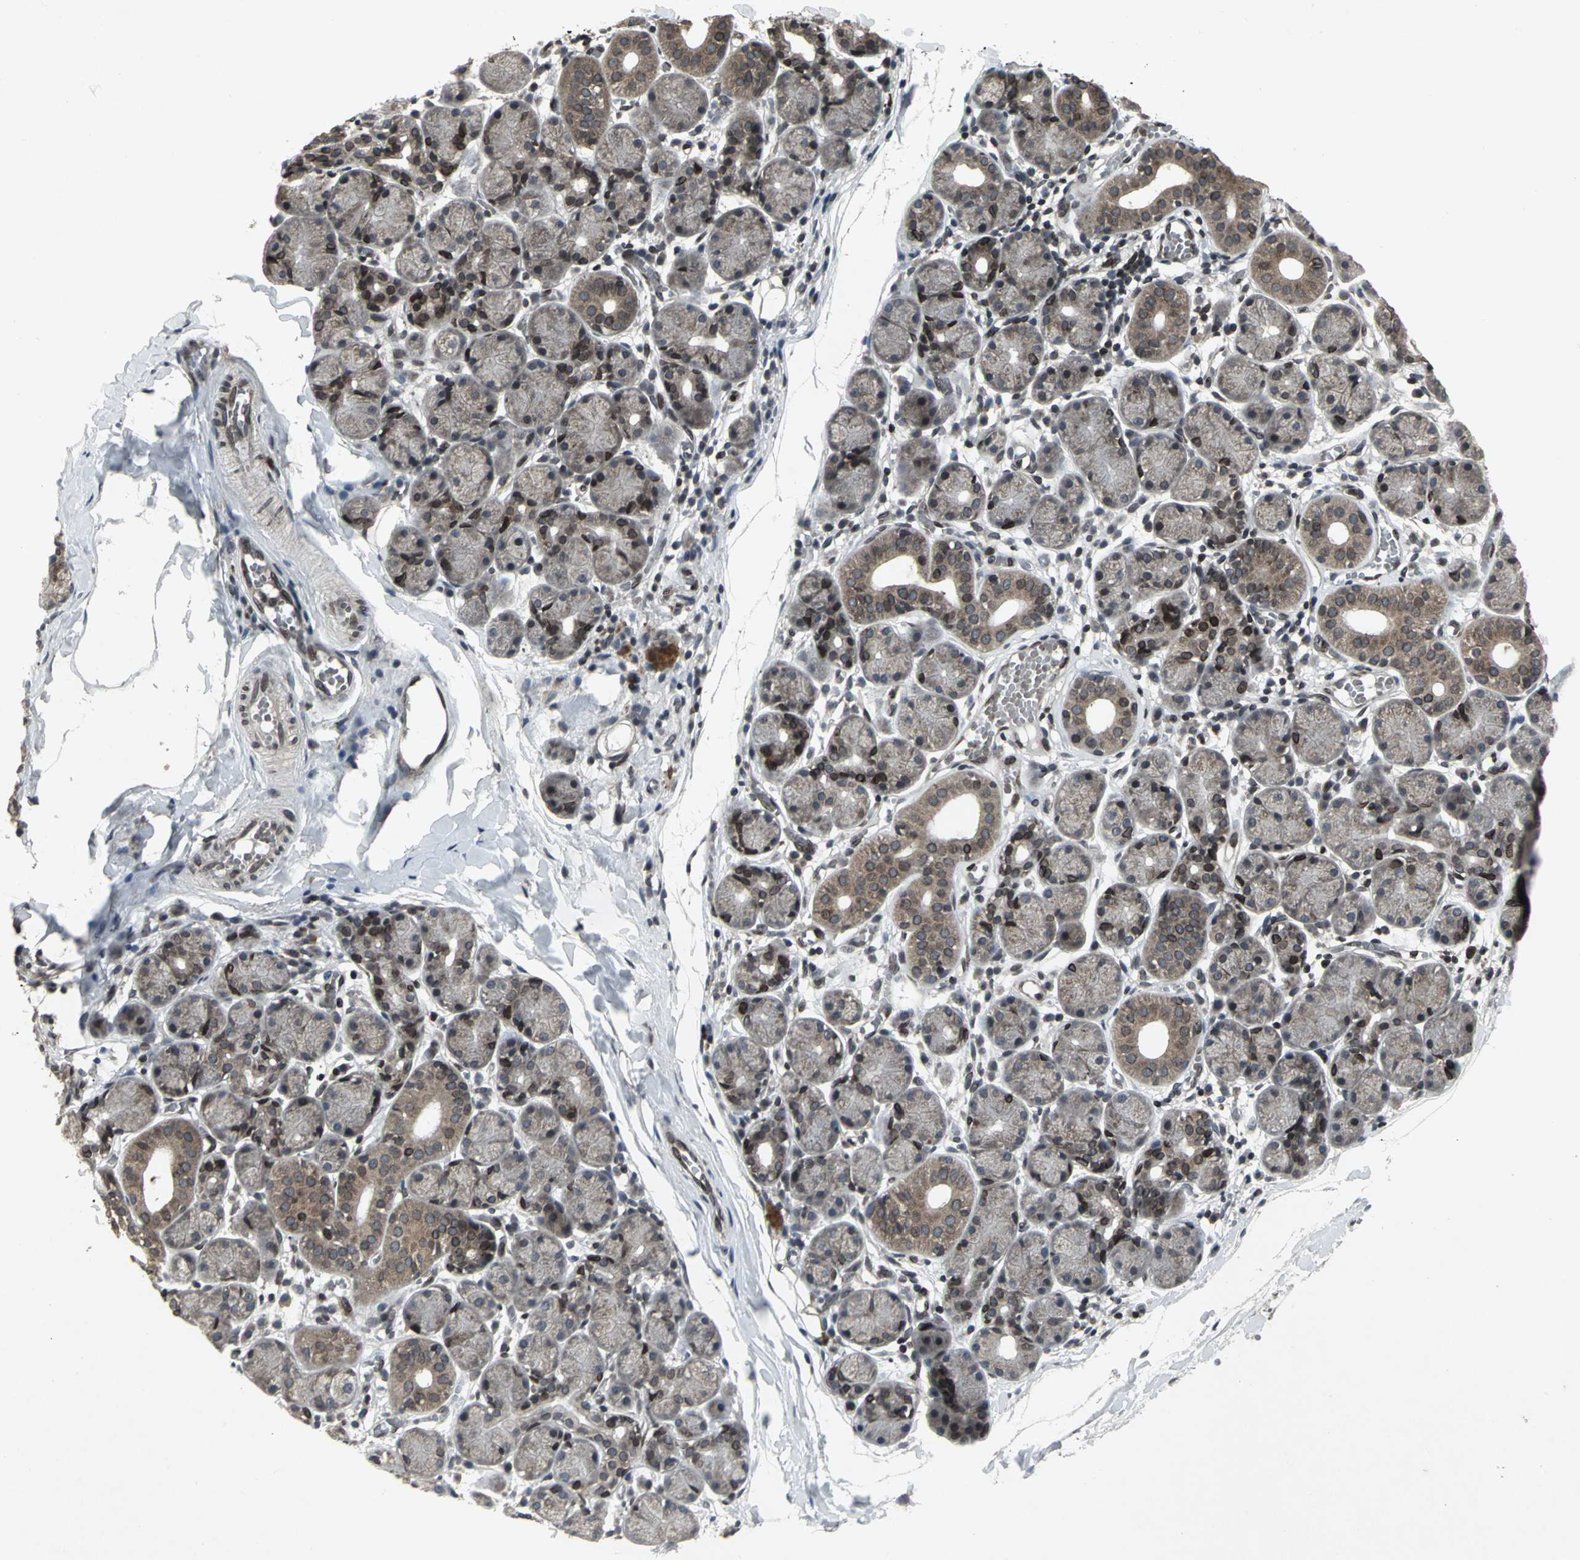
{"staining": {"intensity": "moderate", "quantity": ">75%", "location": "cytoplasmic/membranous,nuclear"}, "tissue": "salivary gland", "cell_type": "Glandular cells", "image_type": "normal", "snomed": [{"axis": "morphology", "description": "Normal tissue, NOS"}, {"axis": "topography", "description": "Salivary gland"}], "caption": "This histopathology image displays unremarkable salivary gland stained with immunohistochemistry to label a protein in brown. The cytoplasmic/membranous,nuclear of glandular cells show moderate positivity for the protein. Nuclei are counter-stained blue.", "gene": "SH2B3", "patient": {"sex": "female", "age": 24}}